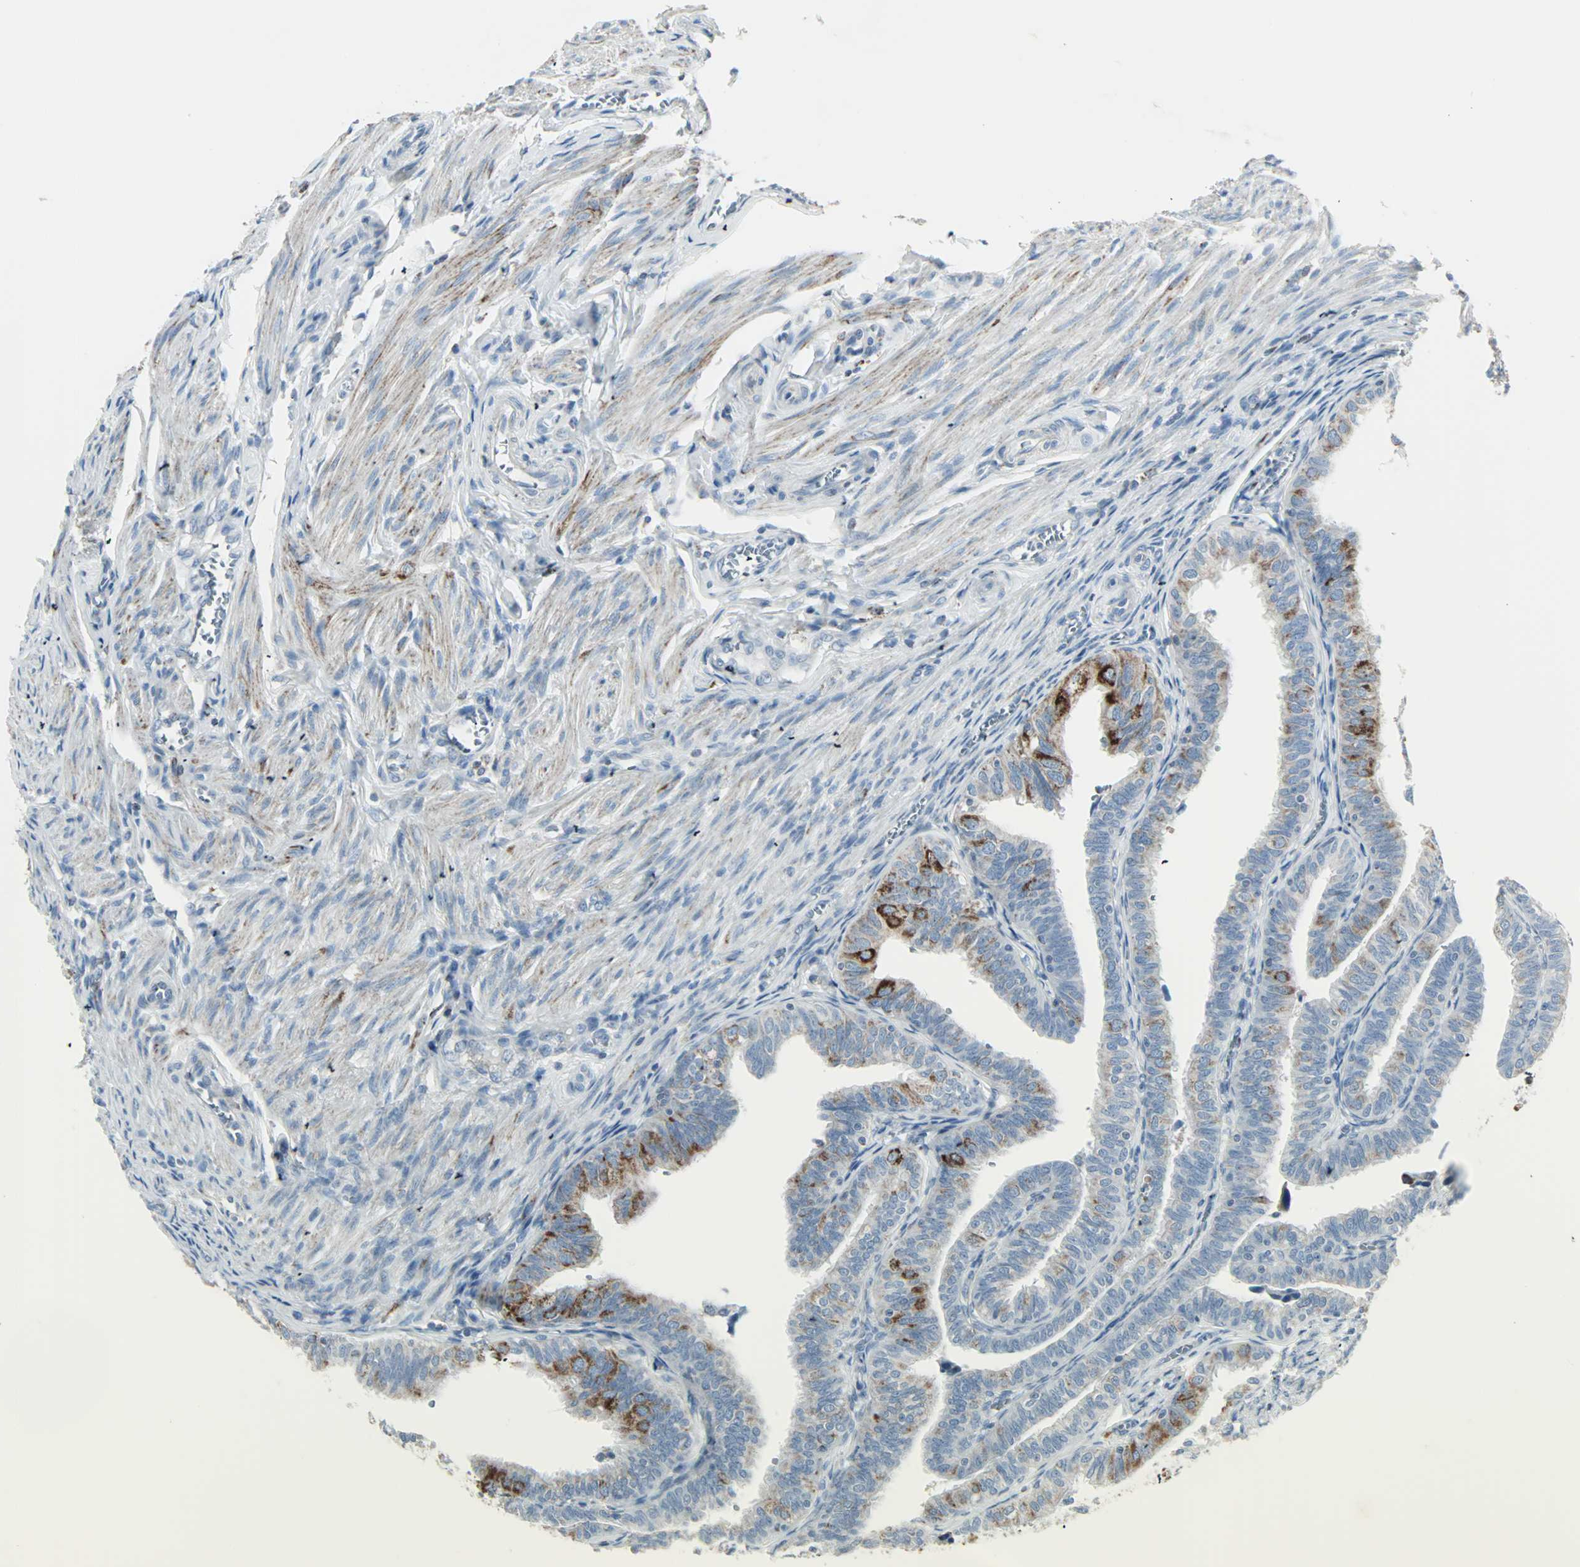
{"staining": {"intensity": "strong", "quantity": ">75%", "location": "cytoplasmic/membranous"}, "tissue": "fallopian tube", "cell_type": "Glandular cells", "image_type": "normal", "snomed": [{"axis": "morphology", "description": "Normal tissue, NOS"}, {"axis": "topography", "description": "Fallopian tube"}], "caption": "DAB immunohistochemical staining of normal human fallopian tube exhibits strong cytoplasmic/membranous protein positivity in approximately >75% of glandular cells.", "gene": "IDH2", "patient": {"sex": "female", "age": 46}}